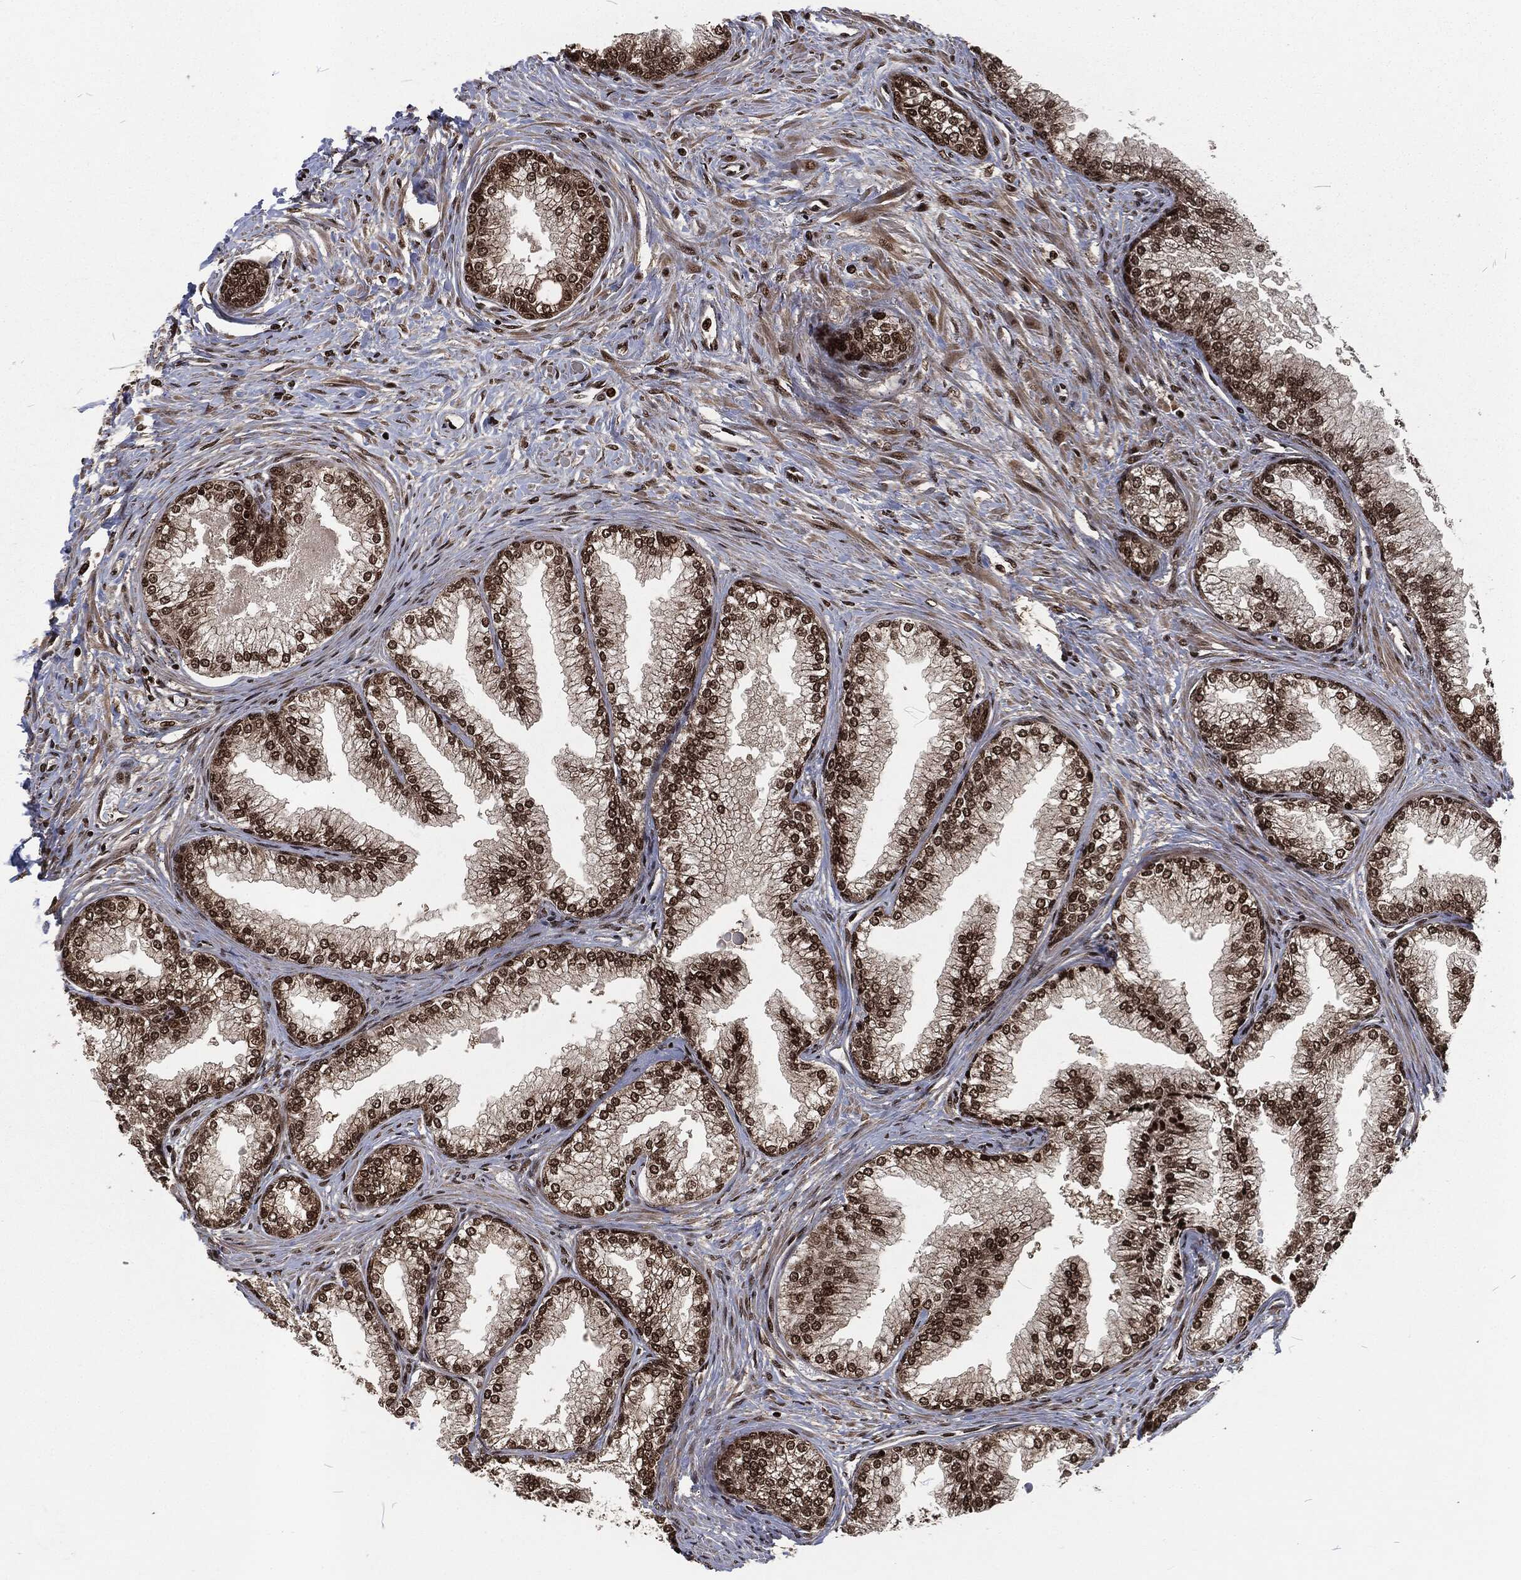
{"staining": {"intensity": "strong", "quantity": "25%-75%", "location": "nuclear"}, "tissue": "prostate", "cell_type": "Glandular cells", "image_type": "normal", "snomed": [{"axis": "morphology", "description": "Normal tissue, NOS"}, {"axis": "topography", "description": "Prostate"}], "caption": "IHC of normal prostate reveals high levels of strong nuclear staining in approximately 25%-75% of glandular cells.", "gene": "NGRN", "patient": {"sex": "male", "age": 72}}